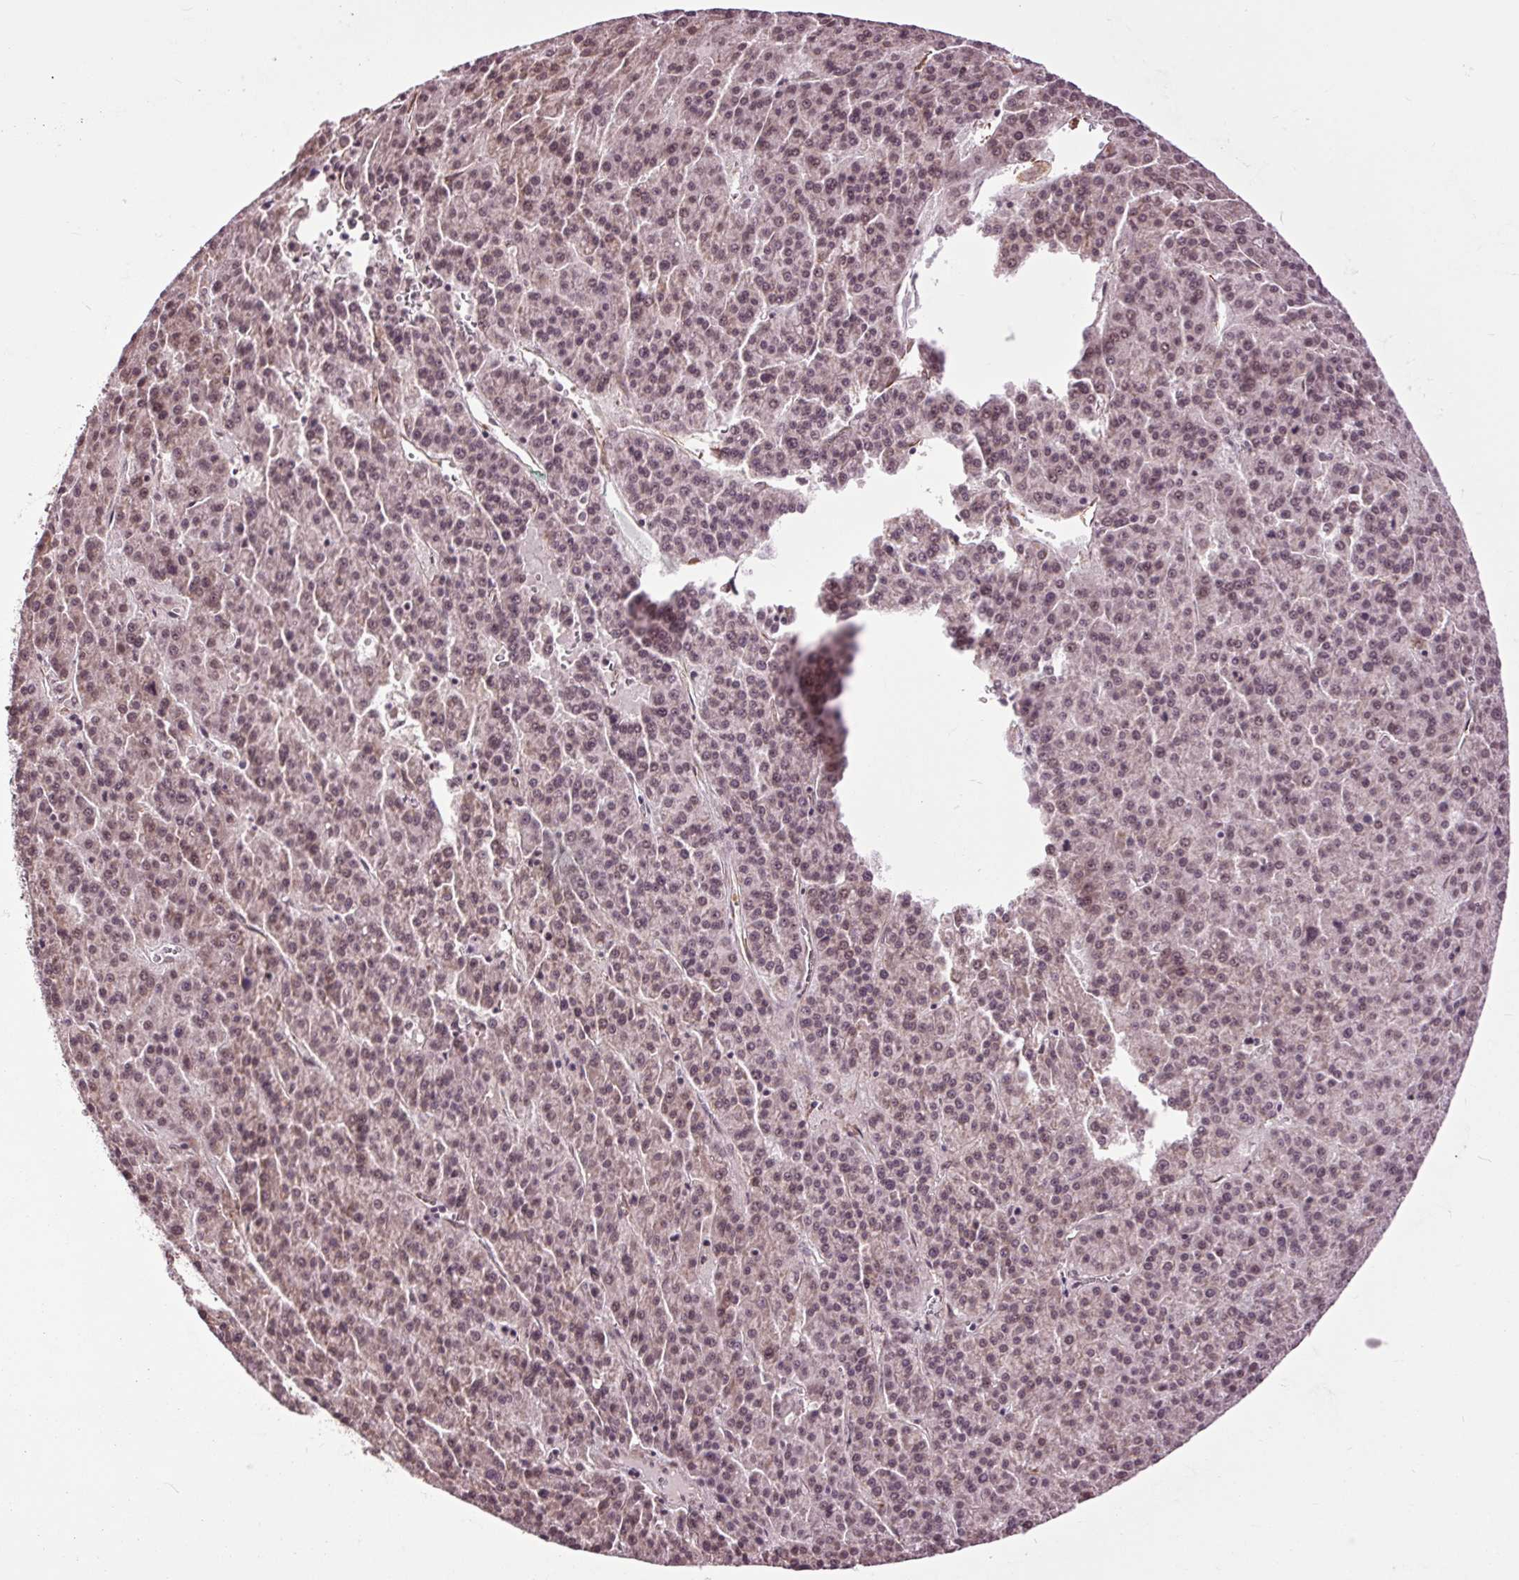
{"staining": {"intensity": "weak", "quantity": "25%-75%", "location": "nuclear"}, "tissue": "liver cancer", "cell_type": "Tumor cells", "image_type": "cancer", "snomed": [{"axis": "morphology", "description": "Carcinoma, Hepatocellular, NOS"}, {"axis": "topography", "description": "Liver"}], "caption": "Human hepatocellular carcinoma (liver) stained with a protein marker exhibits weak staining in tumor cells.", "gene": "HAUS5", "patient": {"sex": "female", "age": 58}}